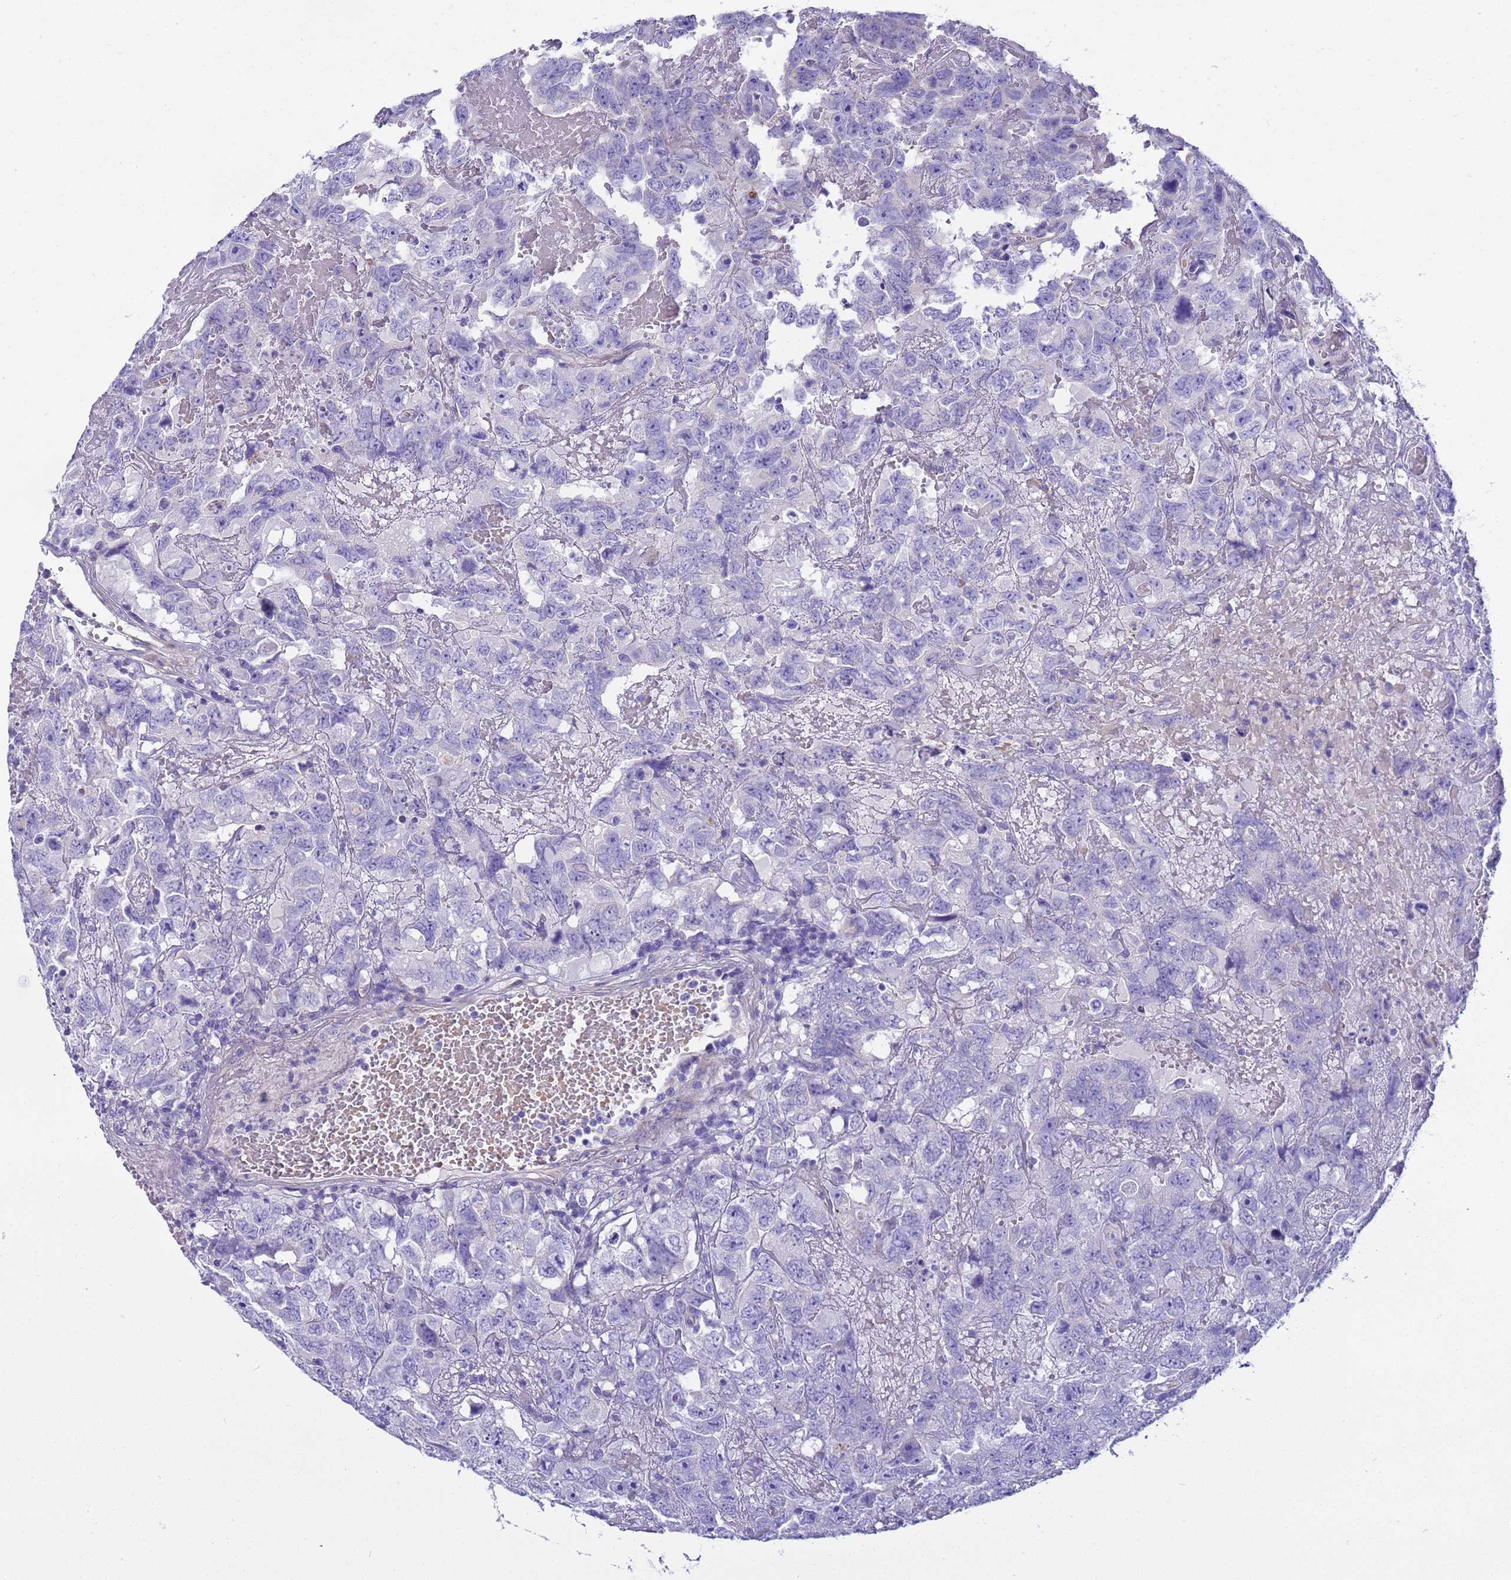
{"staining": {"intensity": "negative", "quantity": "none", "location": "none"}, "tissue": "testis cancer", "cell_type": "Tumor cells", "image_type": "cancer", "snomed": [{"axis": "morphology", "description": "Carcinoma, Embryonal, NOS"}, {"axis": "topography", "description": "Testis"}], "caption": "Protein analysis of embryonal carcinoma (testis) displays no significant positivity in tumor cells.", "gene": "RIPPLY2", "patient": {"sex": "male", "age": 45}}